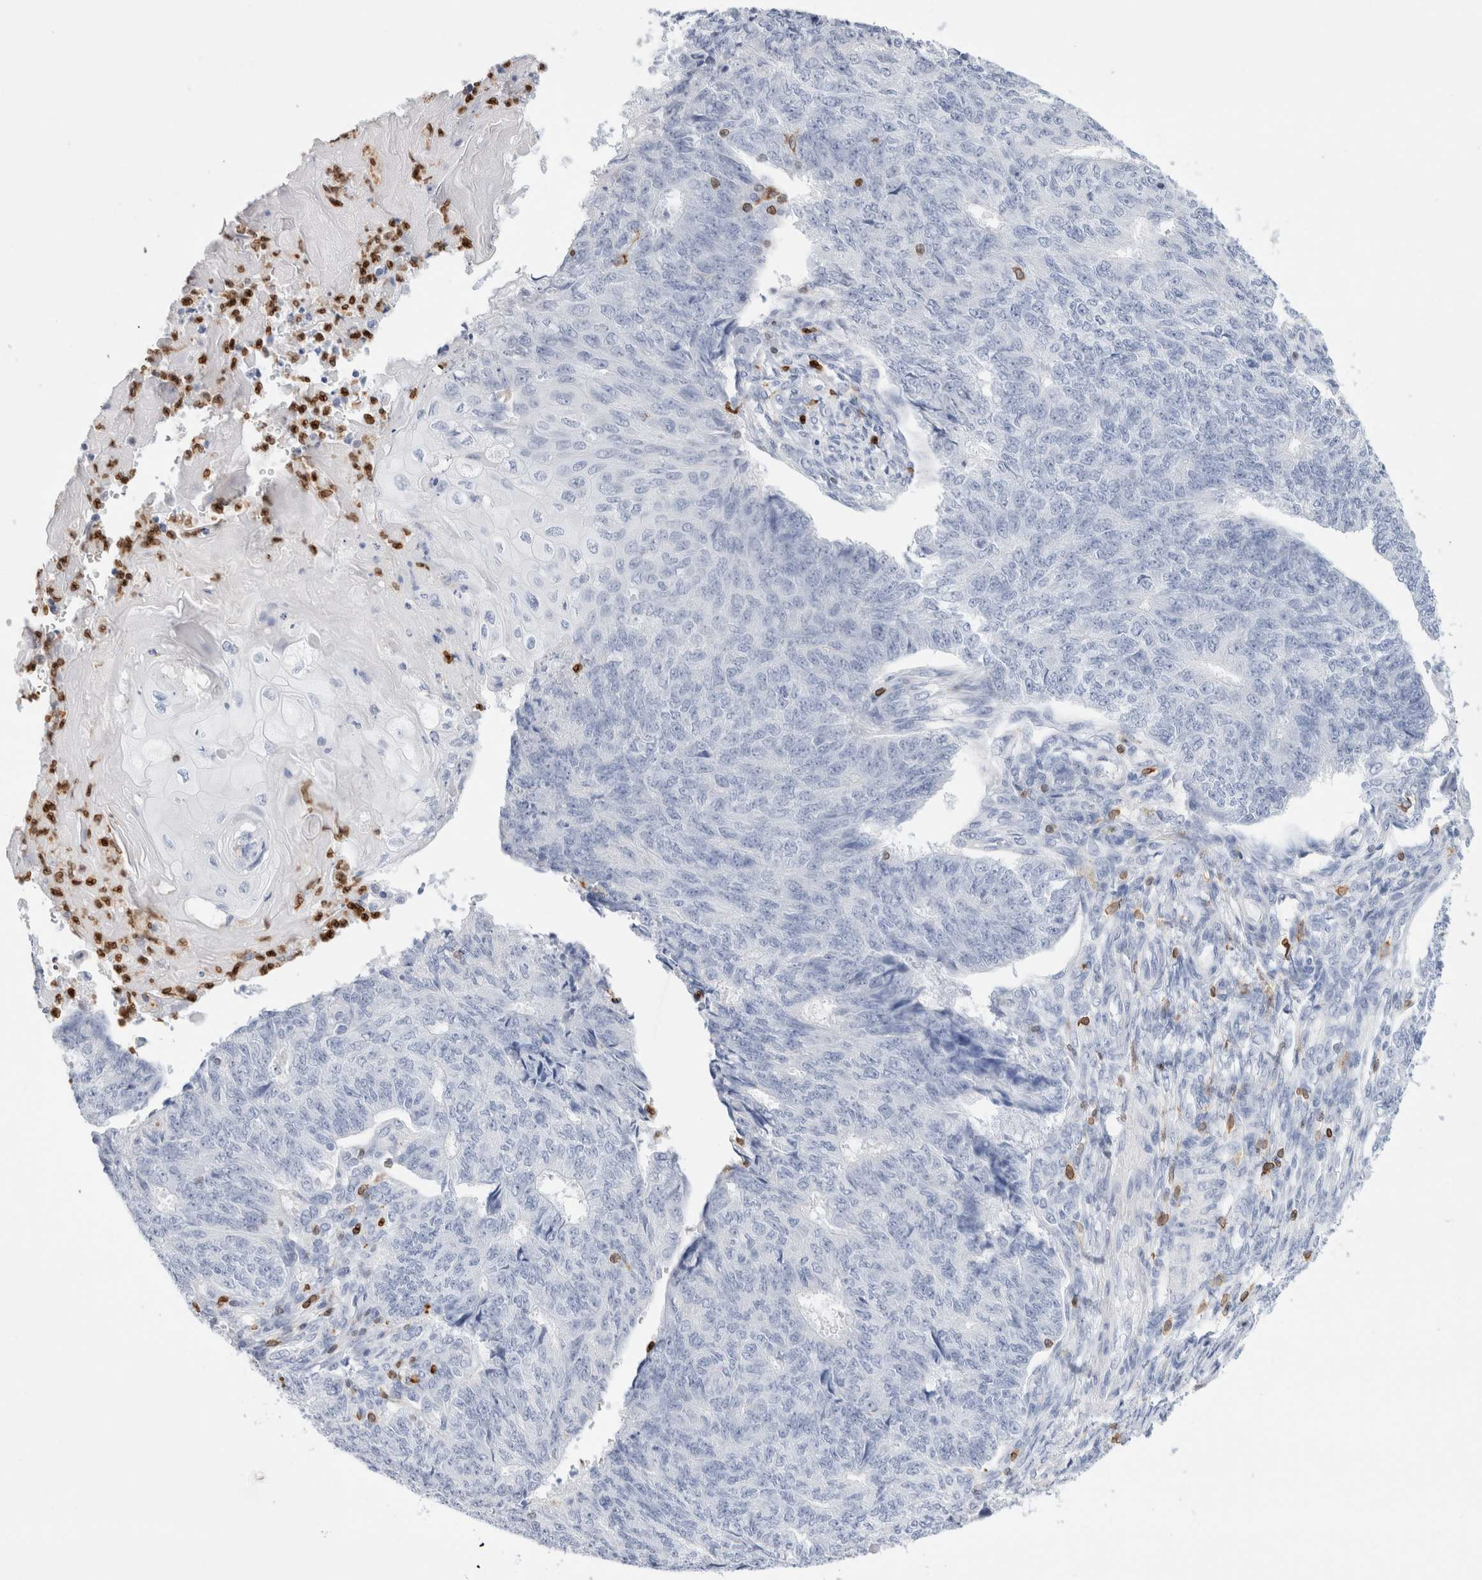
{"staining": {"intensity": "negative", "quantity": "none", "location": "none"}, "tissue": "endometrial cancer", "cell_type": "Tumor cells", "image_type": "cancer", "snomed": [{"axis": "morphology", "description": "Adenocarcinoma, NOS"}, {"axis": "topography", "description": "Endometrium"}], "caption": "Adenocarcinoma (endometrial) stained for a protein using immunohistochemistry (IHC) shows no expression tumor cells.", "gene": "ALOX5AP", "patient": {"sex": "female", "age": 32}}